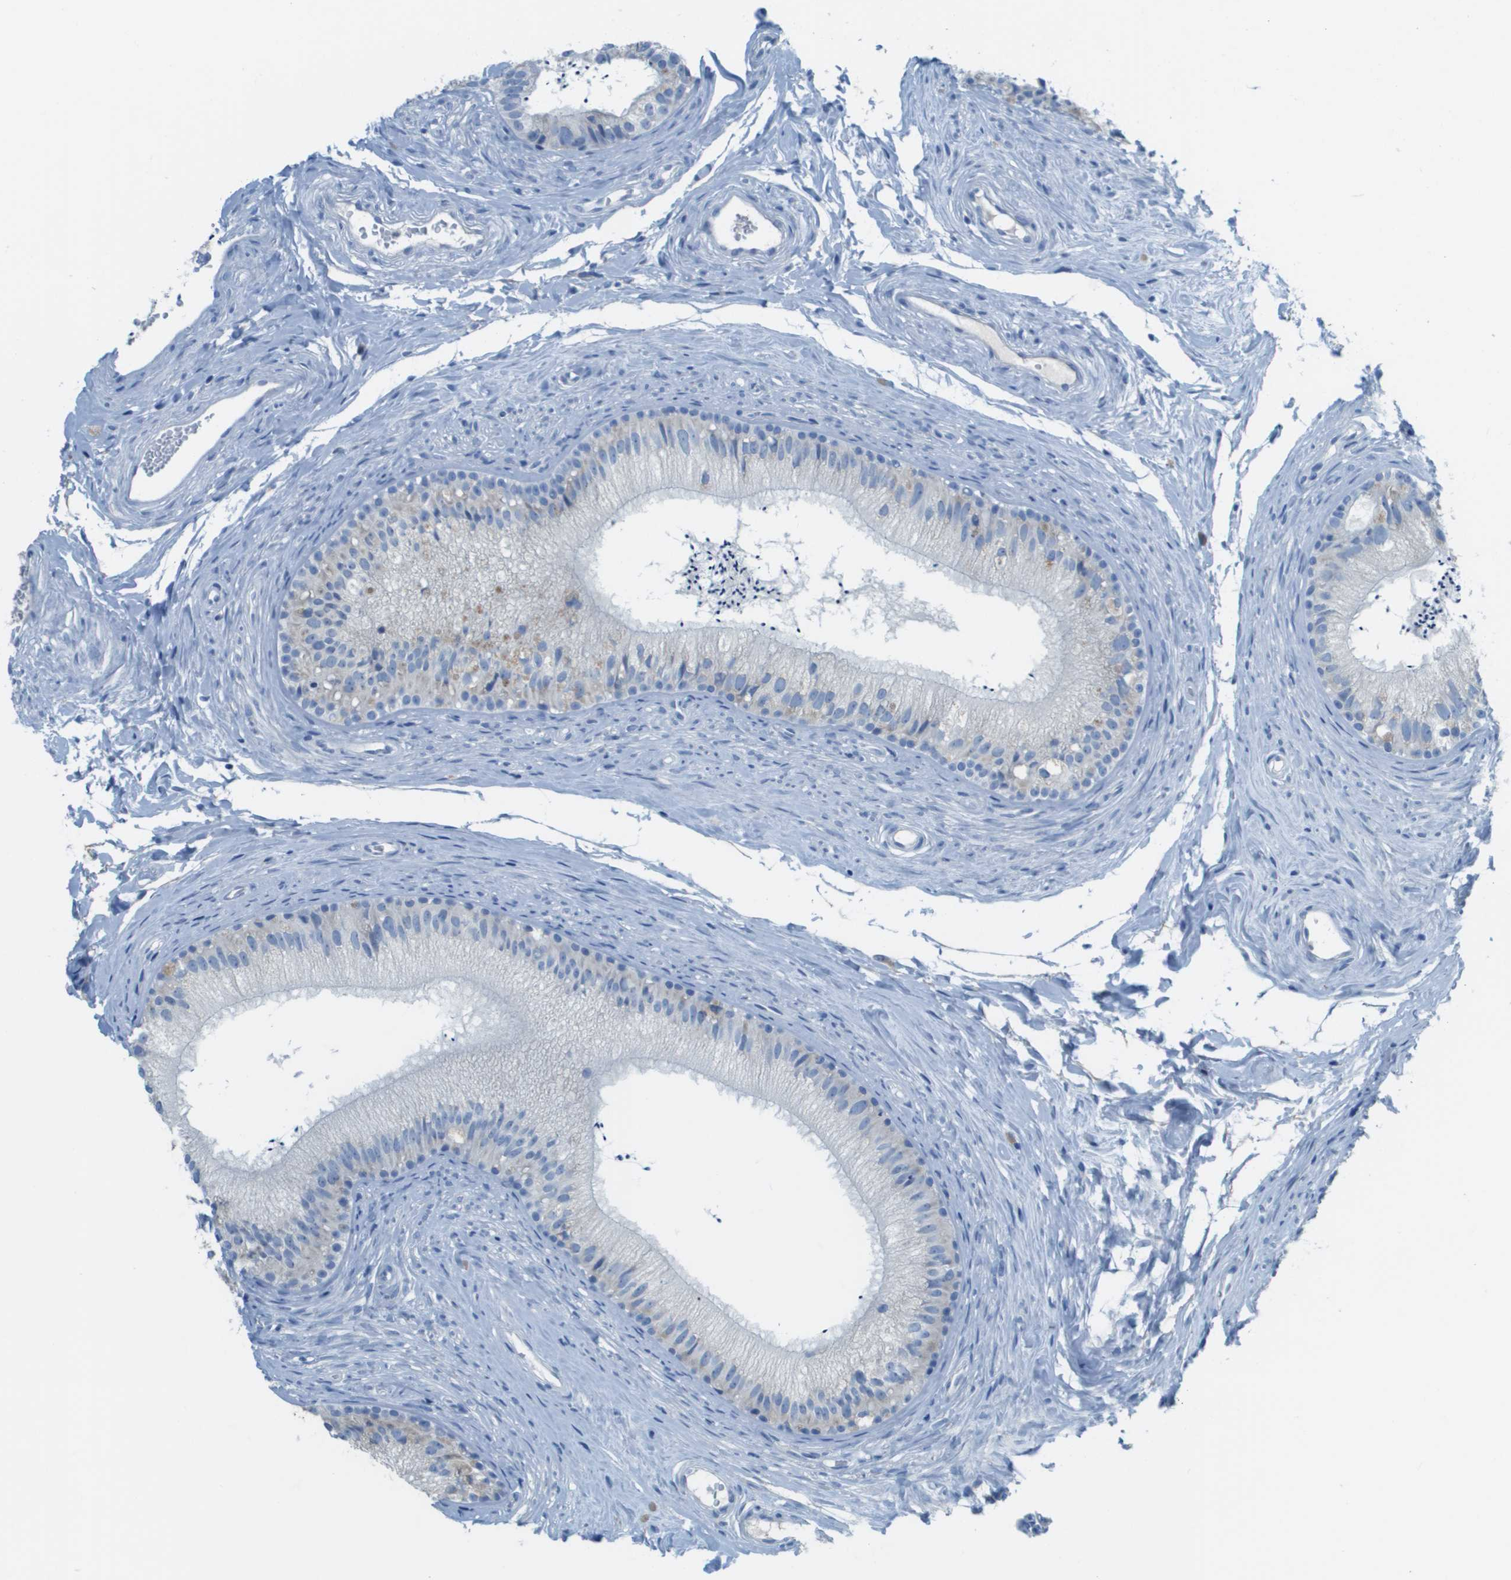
{"staining": {"intensity": "negative", "quantity": "none", "location": "none"}, "tissue": "epididymis", "cell_type": "Glandular cells", "image_type": "normal", "snomed": [{"axis": "morphology", "description": "Normal tissue, NOS"}, {"axis": "topography", "description": "Epididymis"}], "caption": "DAB (3,3'-diaminobenzidine) immunohistochemical staining of normal human epididymis exhibits no significant positivity in glandular cells.", "gene": "PTGDR2", "patient": {"sex": "male", "age": 56}}